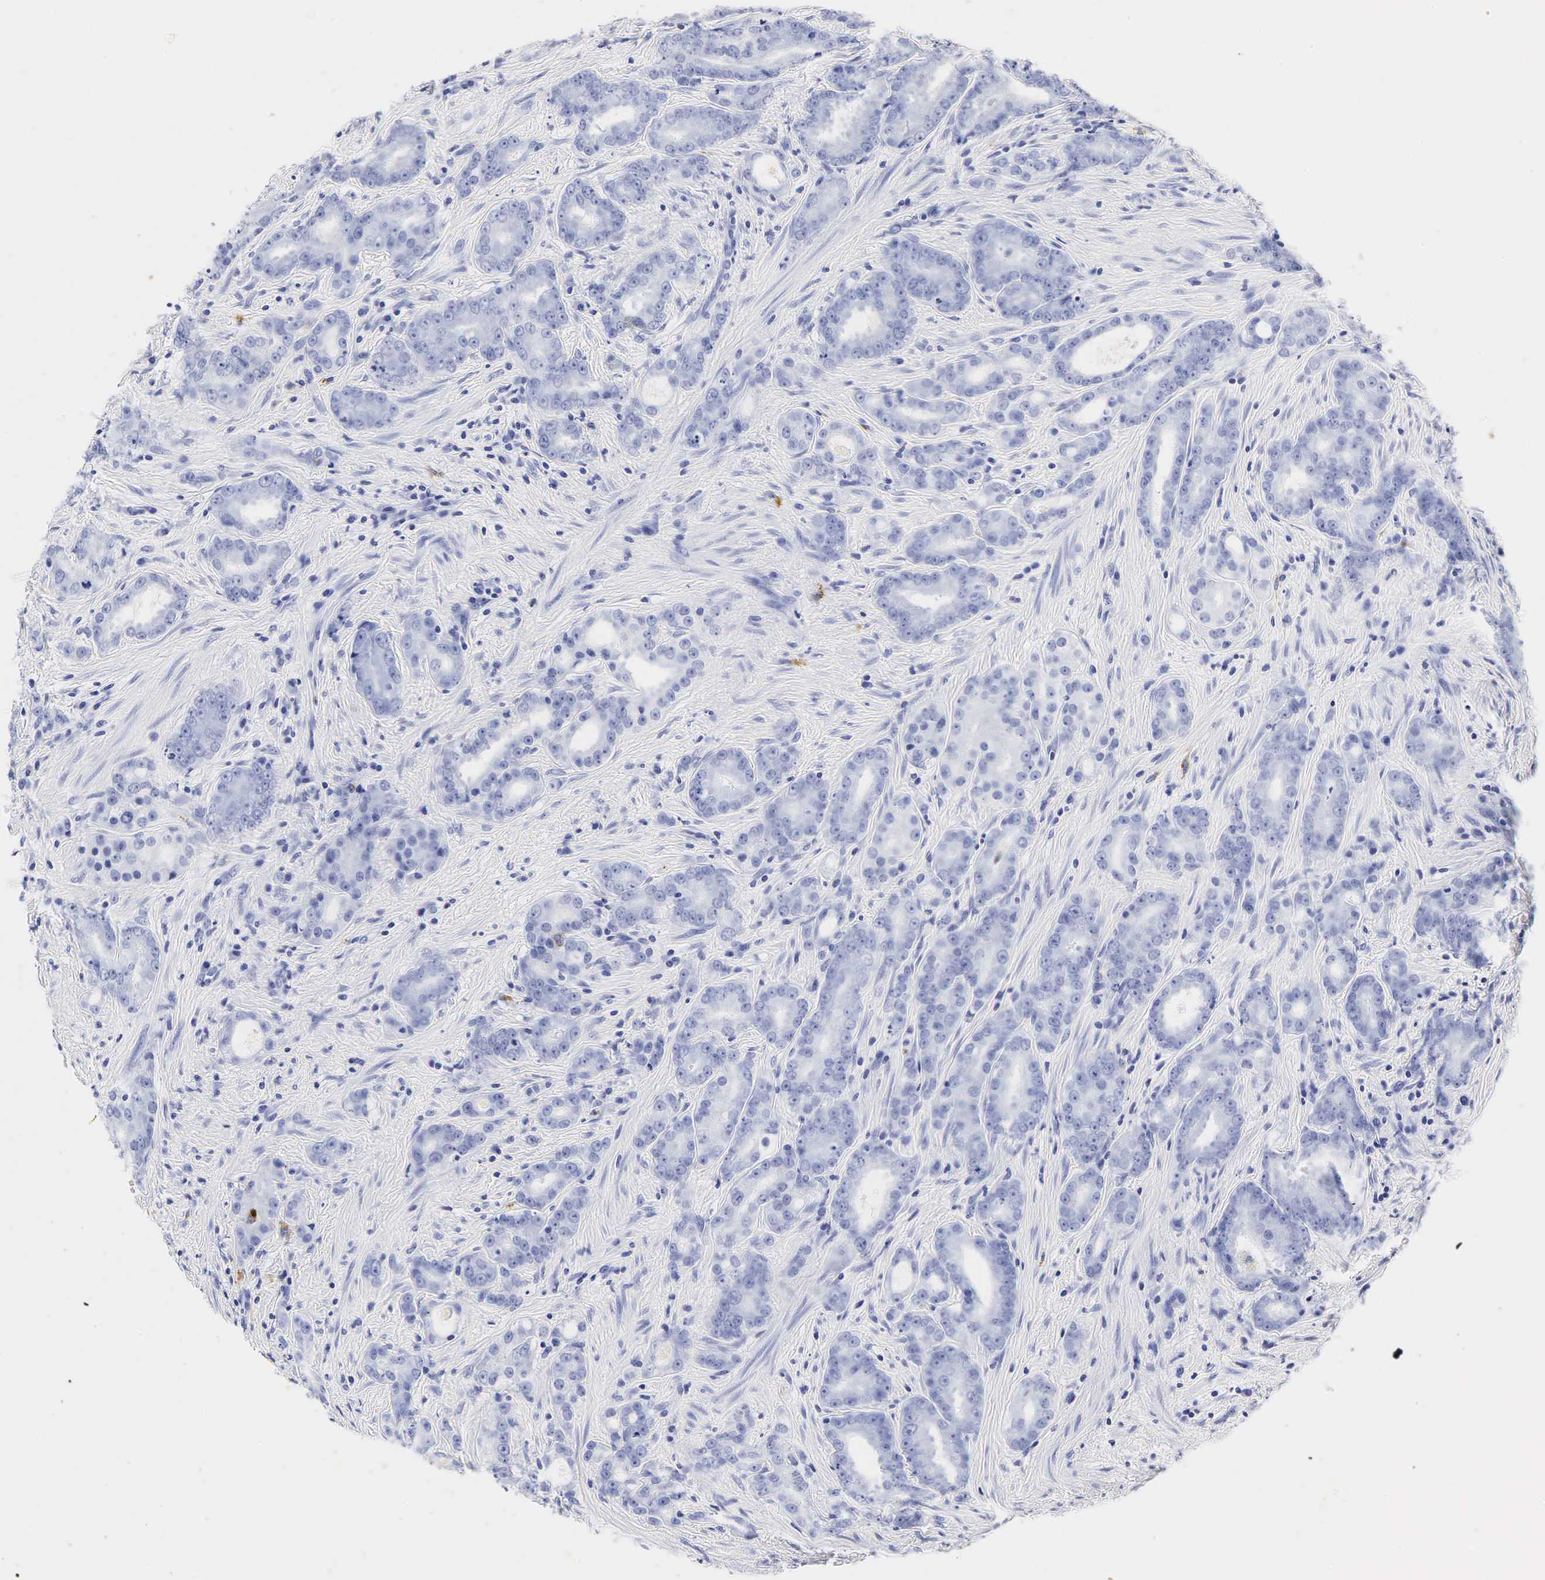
{"staining": {"intensity": "negative", "quantity": "none", "location": "none"}, "tissue": "prostate cancer", "cell_type": "Tumor cells", "image_type": "cancer", "snomed": [{"axis": "morphology", "description": "Adenocarcinoma, Medium grade"}, {"axis": "topography", "description": "Prostate"}], "caption": "Immunohistochemical staining of human prostate cancer (medium-grade adenocarcinoma) demonstrates no significant positivity in tumor cells.", "gene": "LYZ", "patient": {"sex": "male", "age": 59}}